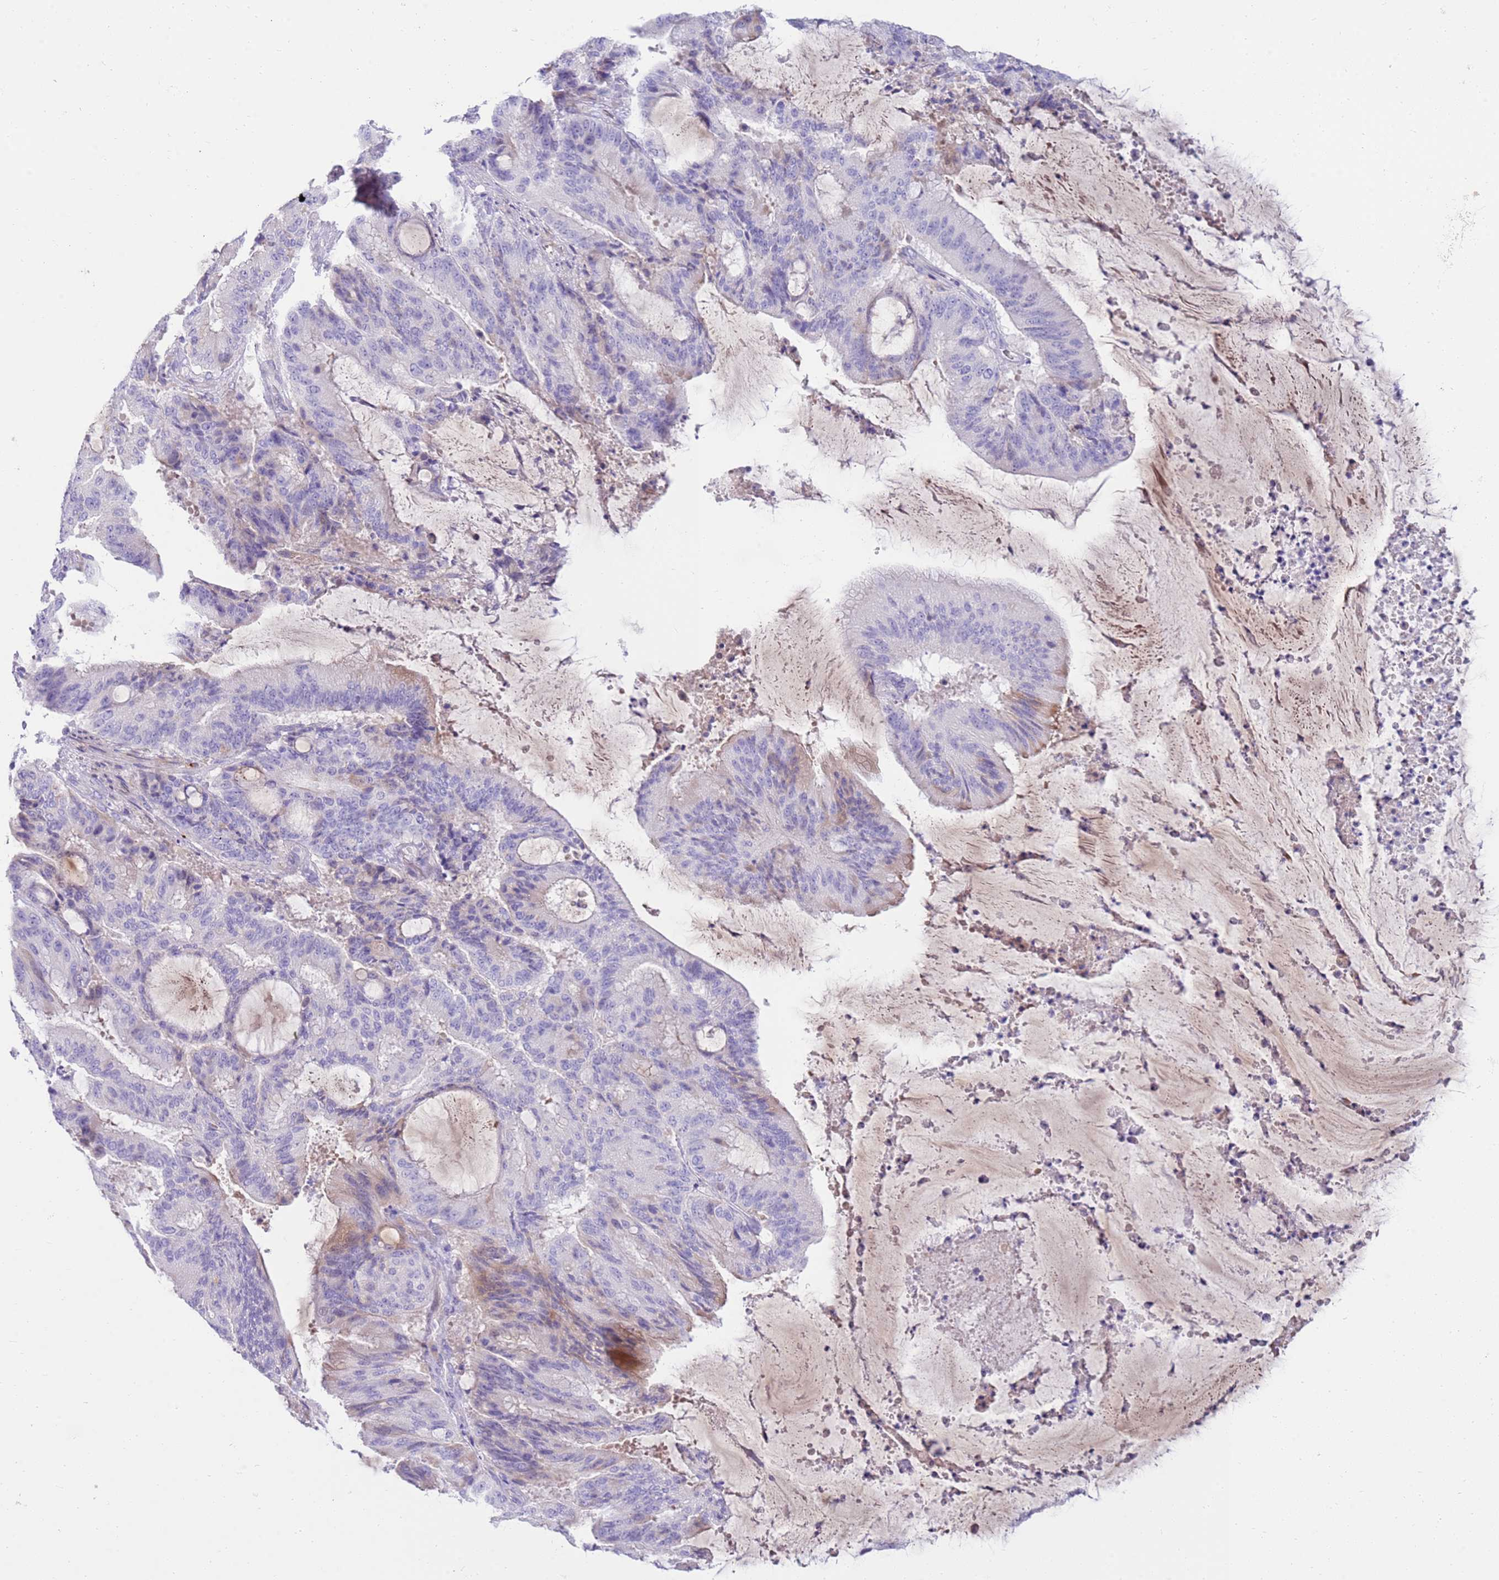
{"staining": {"intensity": "negative", "quantity": "none", "location": "none"}, "tissue": "liver cancer", "cell_type": "Tumor cells", "image_type": "cancer", "snomed": [{"axis": "morphology", "description": "Normal tissue, NOS"}, {"axis": "morphology", "description": "Cholangiocarcinoma"}, {"axis": "topography", "description": "Liver"}, {"axis": "topography", "description": "Peripheral nerve tissue"}], "caption": "The micrograph displays no significant staining in tumor cells of liver cholangiocarcinoma.", "gene": "EVPLL", "patient": {"sex": "female", "age": 73}}